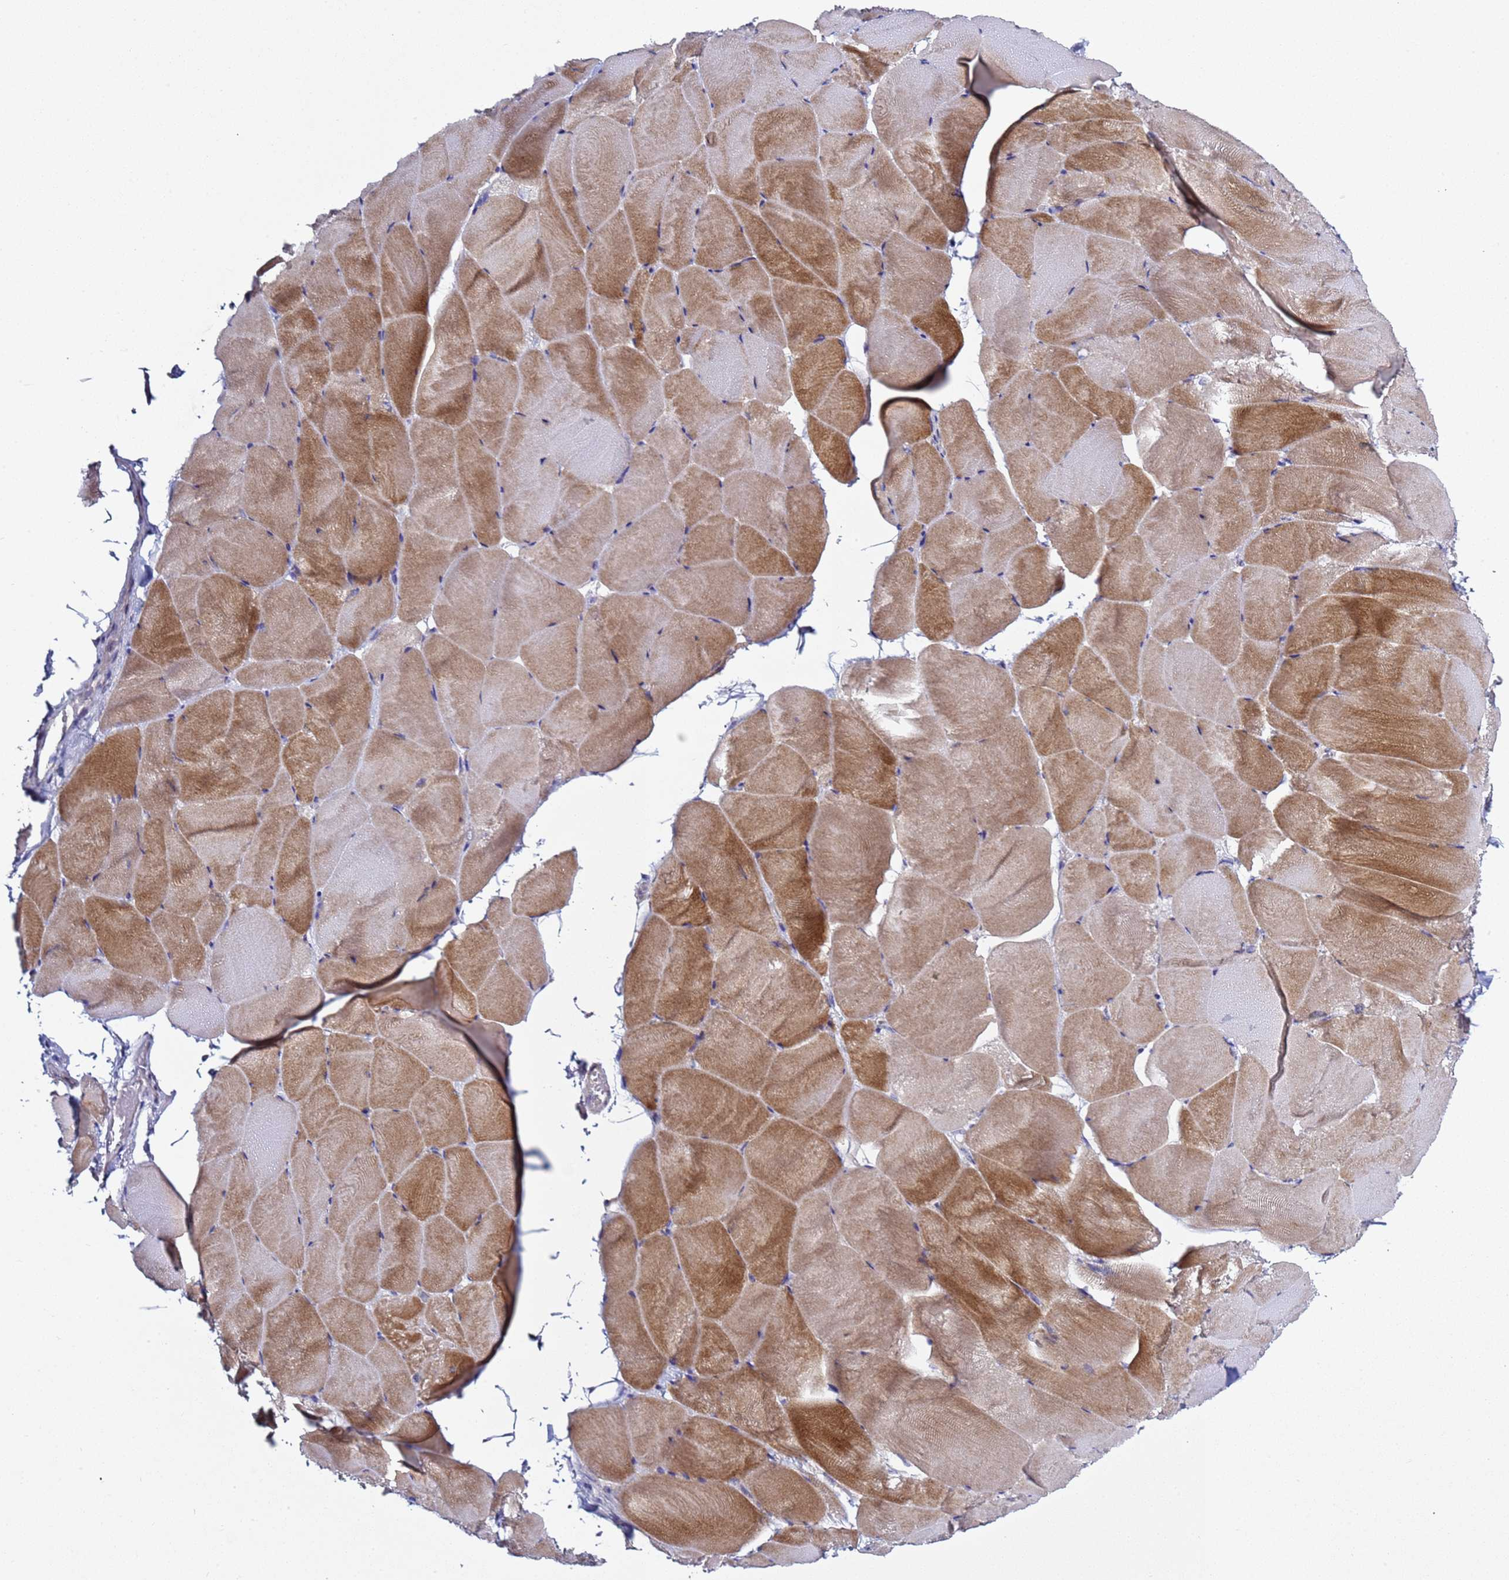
{"staining": {"intensity": "moderate", "quantity": "25%-75%", "location": "cytoplasmic/membranous"}, "tissue": "skeletal muscle", "cell_type": "Myocytes", "image_type": "normal", "snomed": [{"axis": "morphology", "description": "Normal tissue, NOS"}, {"axis": "topography", "description": "Skeletal muscle"}], "caption": "Skeletal muscle stained with a brown dye demonstrates moderate cytoplasmic/membranous positive expression in about 25%-75% of myocytes.", "gene": "RABL2A", "patient": {"sex": "female", "age": 64}}